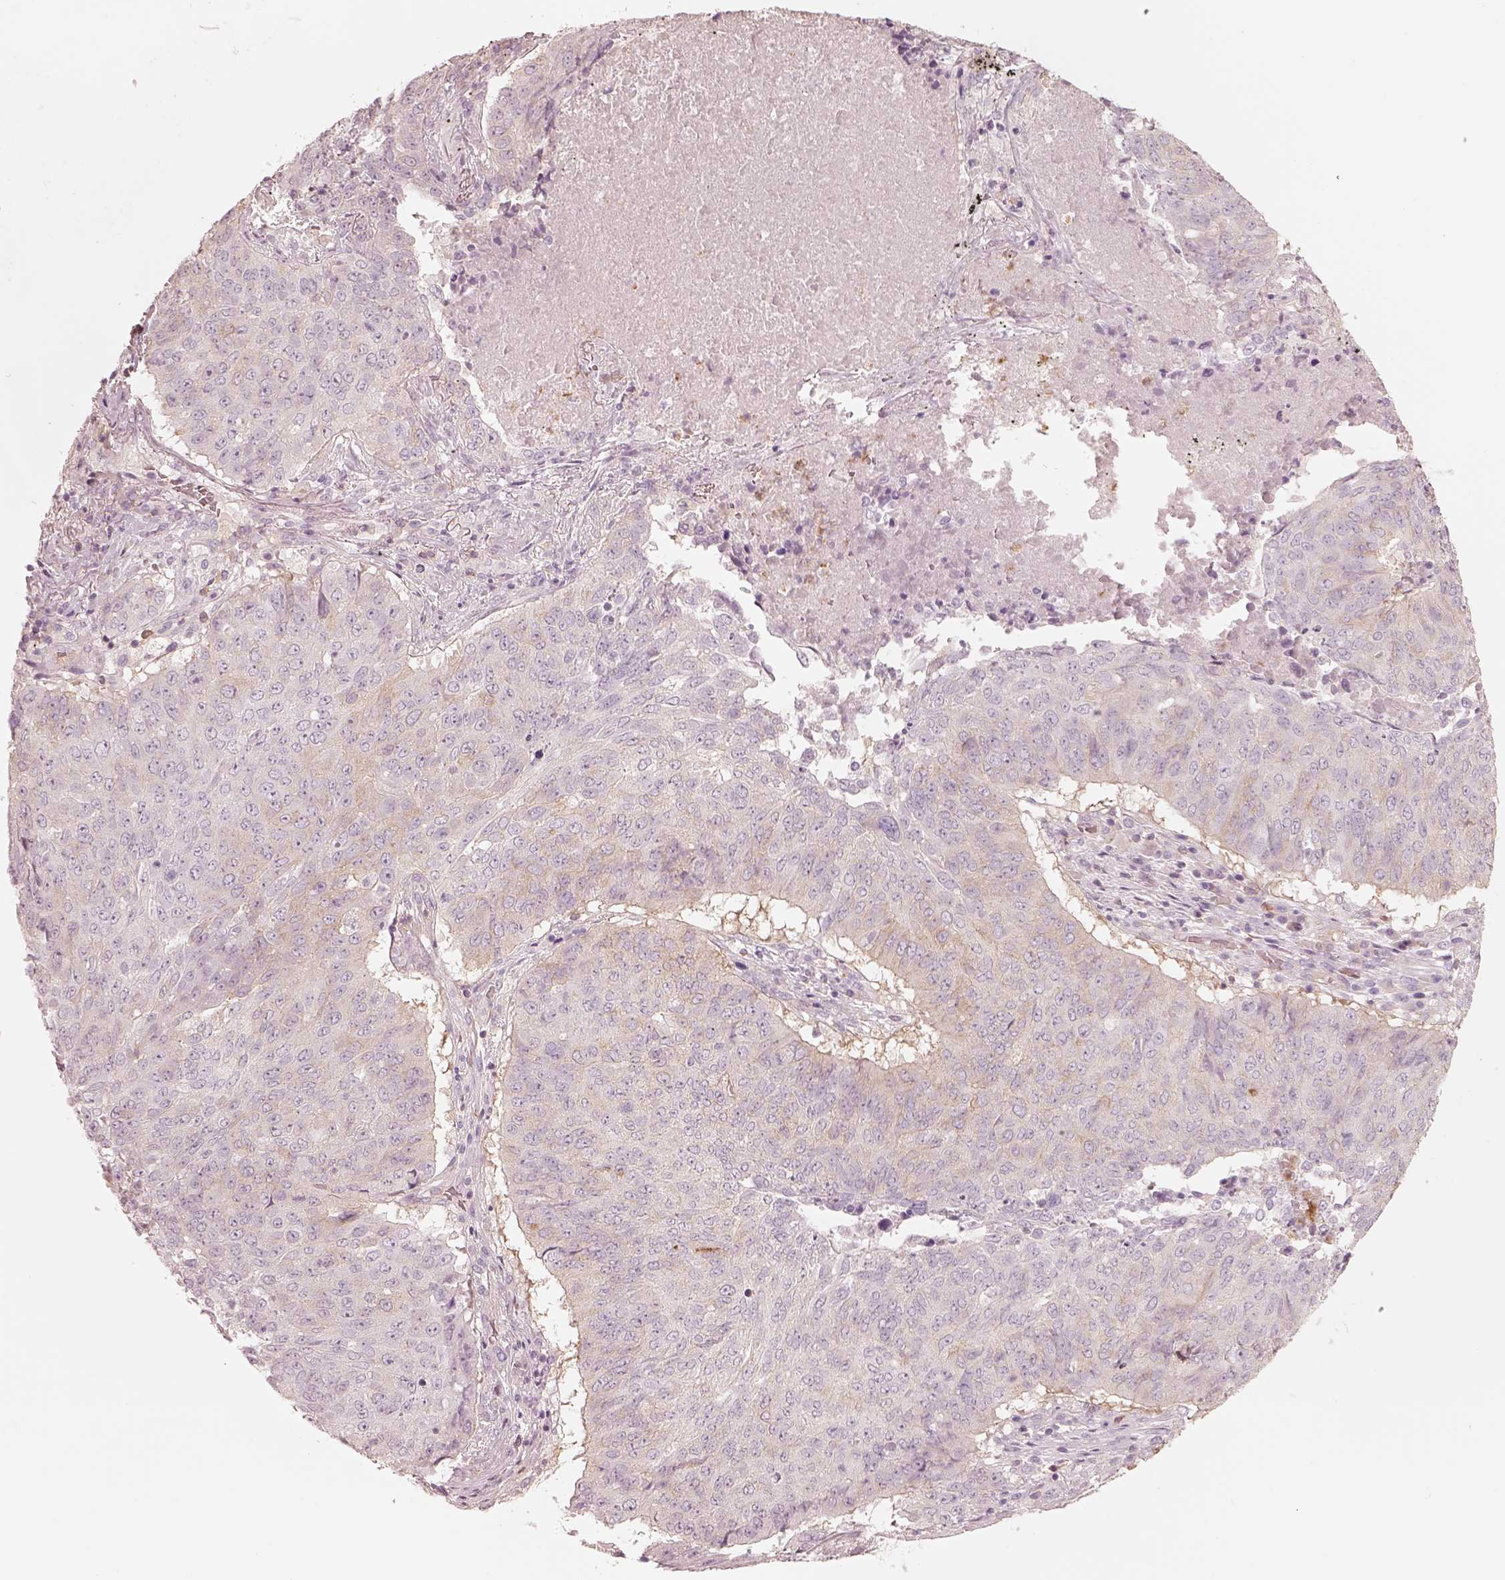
{"staining": {"intensity": "weak", "quantity": "<25%", "location": "cytoplasmic/membranous"}, "tissue": "lung cancer", "cell_type": "Tumor cells", "image_type": "cancer", "snomed": [{"axis": "morphology", "description": "Normal tissue, NOS"}, {"axis": "morphology", "description": "Squamous cell carcinoma, NOS"}, {"axis": "topography", "description": "Bronchus"}, {"axis": "topography", "description": "Lung"}], "caption": "Immunohistochemistry of human lung cancer (squamous cell carcinoma) exhibits no expression in tumor cells. The staining was performed using DAB to visualize the protein expression in brown, while the nuclei were stained in blue with hematoxylin (Magnification: 20x).", "gene": "GPRIN1", "patient": {"sex": "male", "age": 64}}